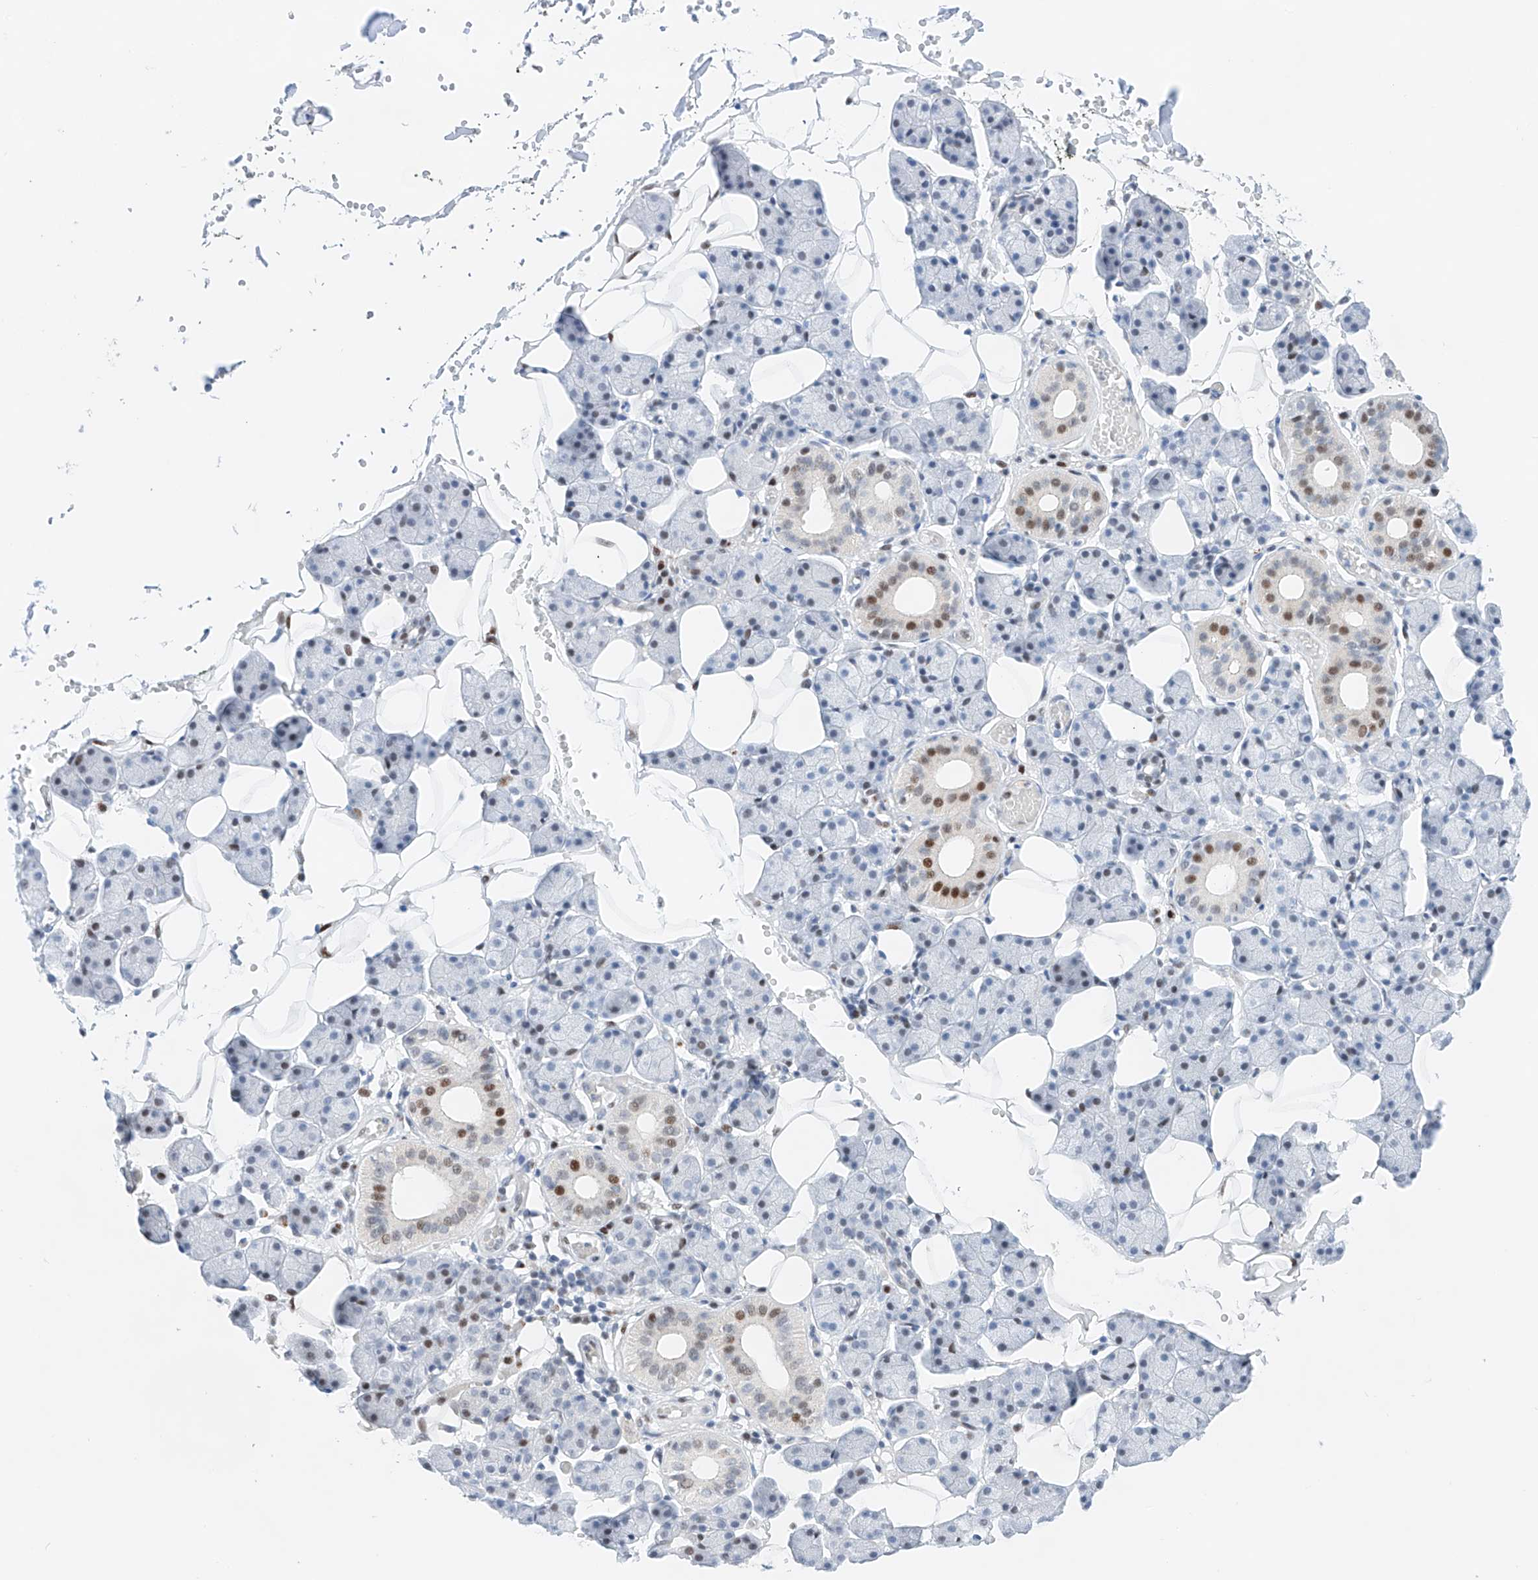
{"staining": {"intensity": "moderate", "quantity": "<25%", "location": "nuclear"}, "tissue": "salivary gland", "cell_type": "Glandular cells", "image_type": "normal", "snomed": [{"axis": "morphology", "description": "Normal tissue, NOS"}, {"axis": "topography", "description": "Salivary gland"}], "caption": "Immunohistochemical staining of normal human salivary gland displays moderate nuclear protein staining in about <25% of glandular cells.", "gene": "NT5C3B", "patient": {"sex": "female", "age": 33}}